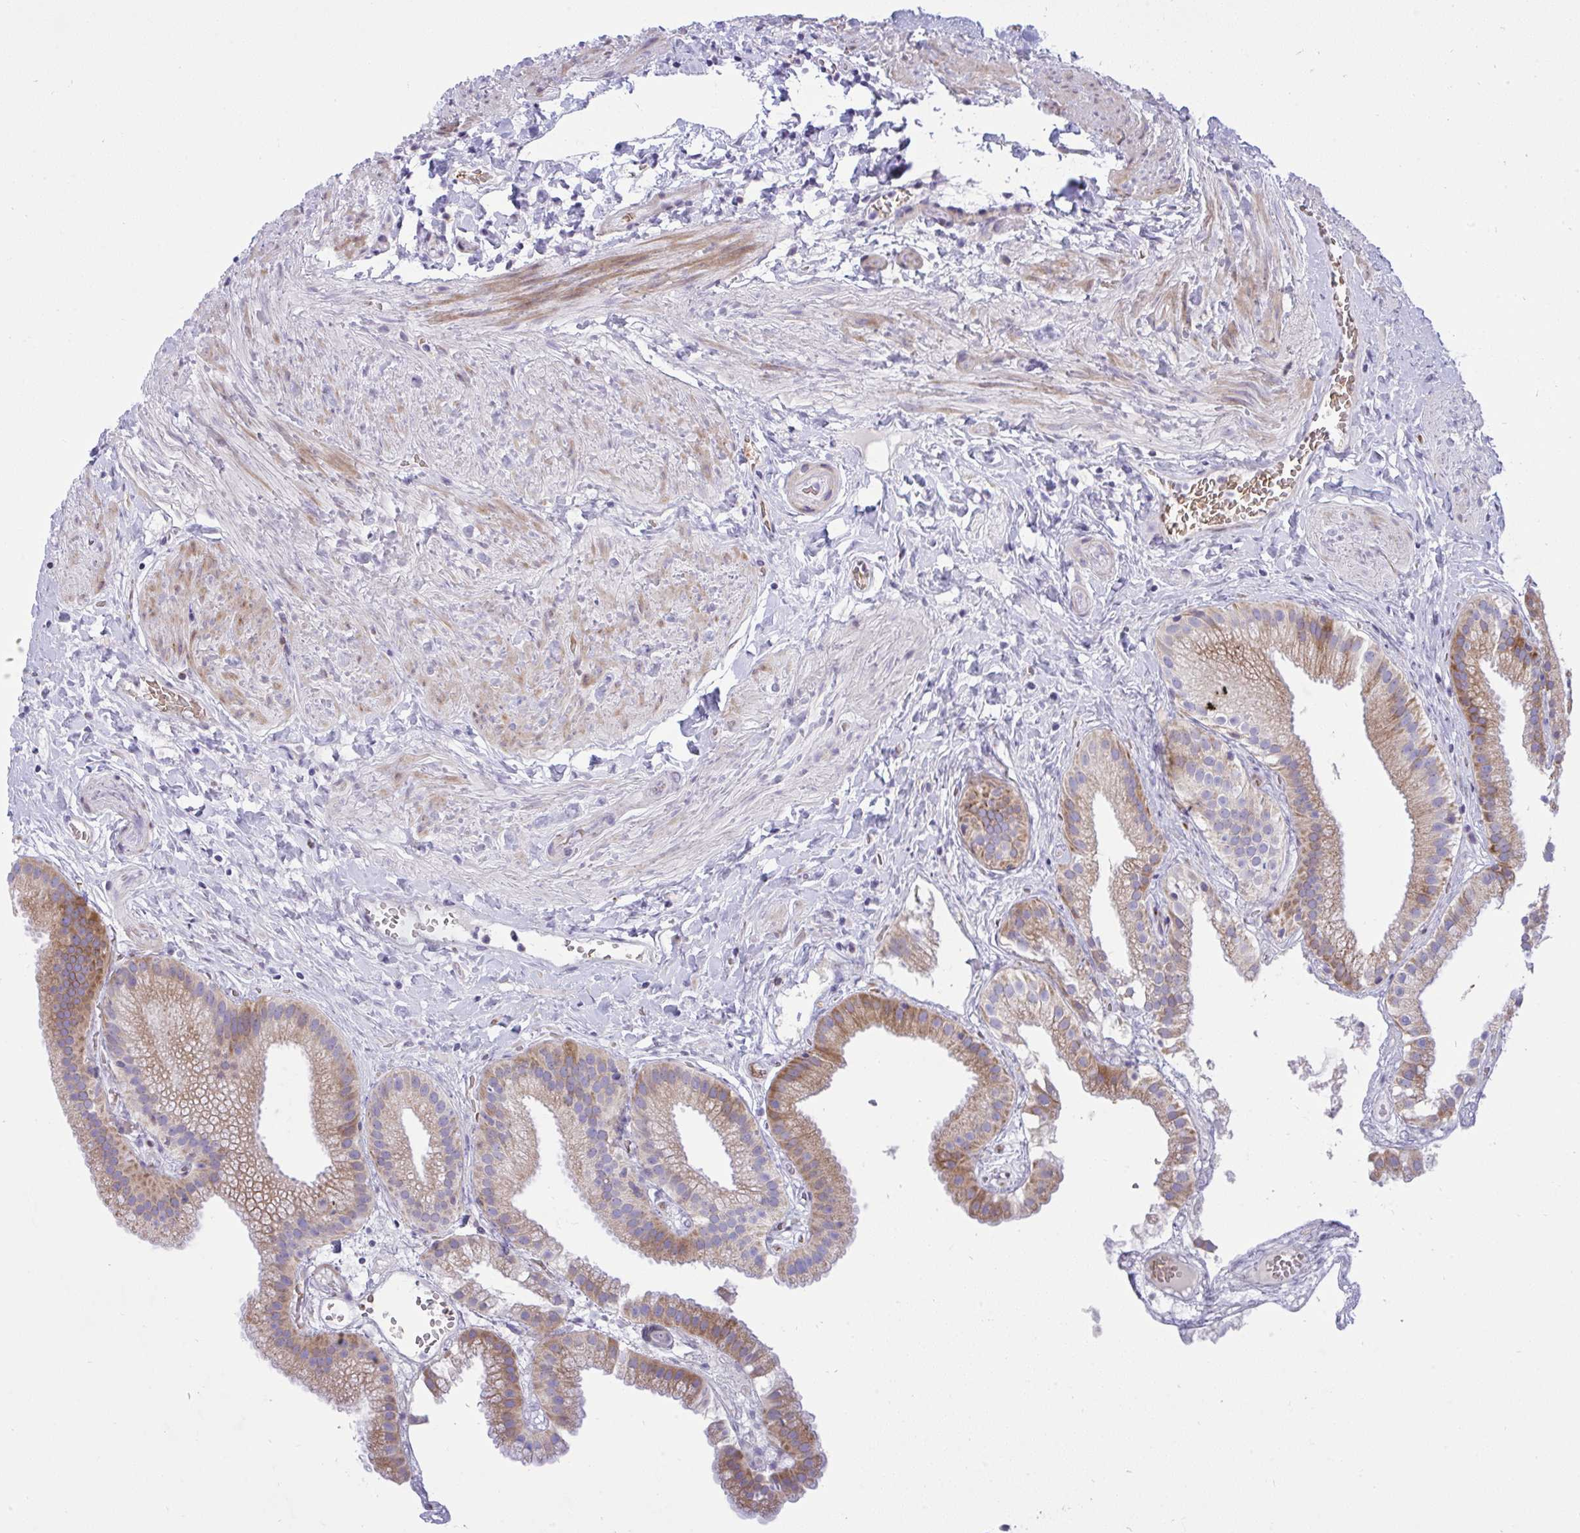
{"staining": {"intensity": "moderate", "quantity": ">75%", "location": "cytoplasmic/membranous"}, "tissue": "gallbladder", "cell_type": "Glandular cells", "image_type": "normal", "snomed": [{"axis": "morphology", "description": "Normal tissue, NOS"}, {"axis": "topography", "description": "Gallbladder"}], "caption": "Glandular cells exhibit medium levels of moderate cytoplasmic/membranous staining in approximately >75% of cells in normal gallbladder.", "gene": "NTN1", "patient": {"sex": "female", "age": 63}}